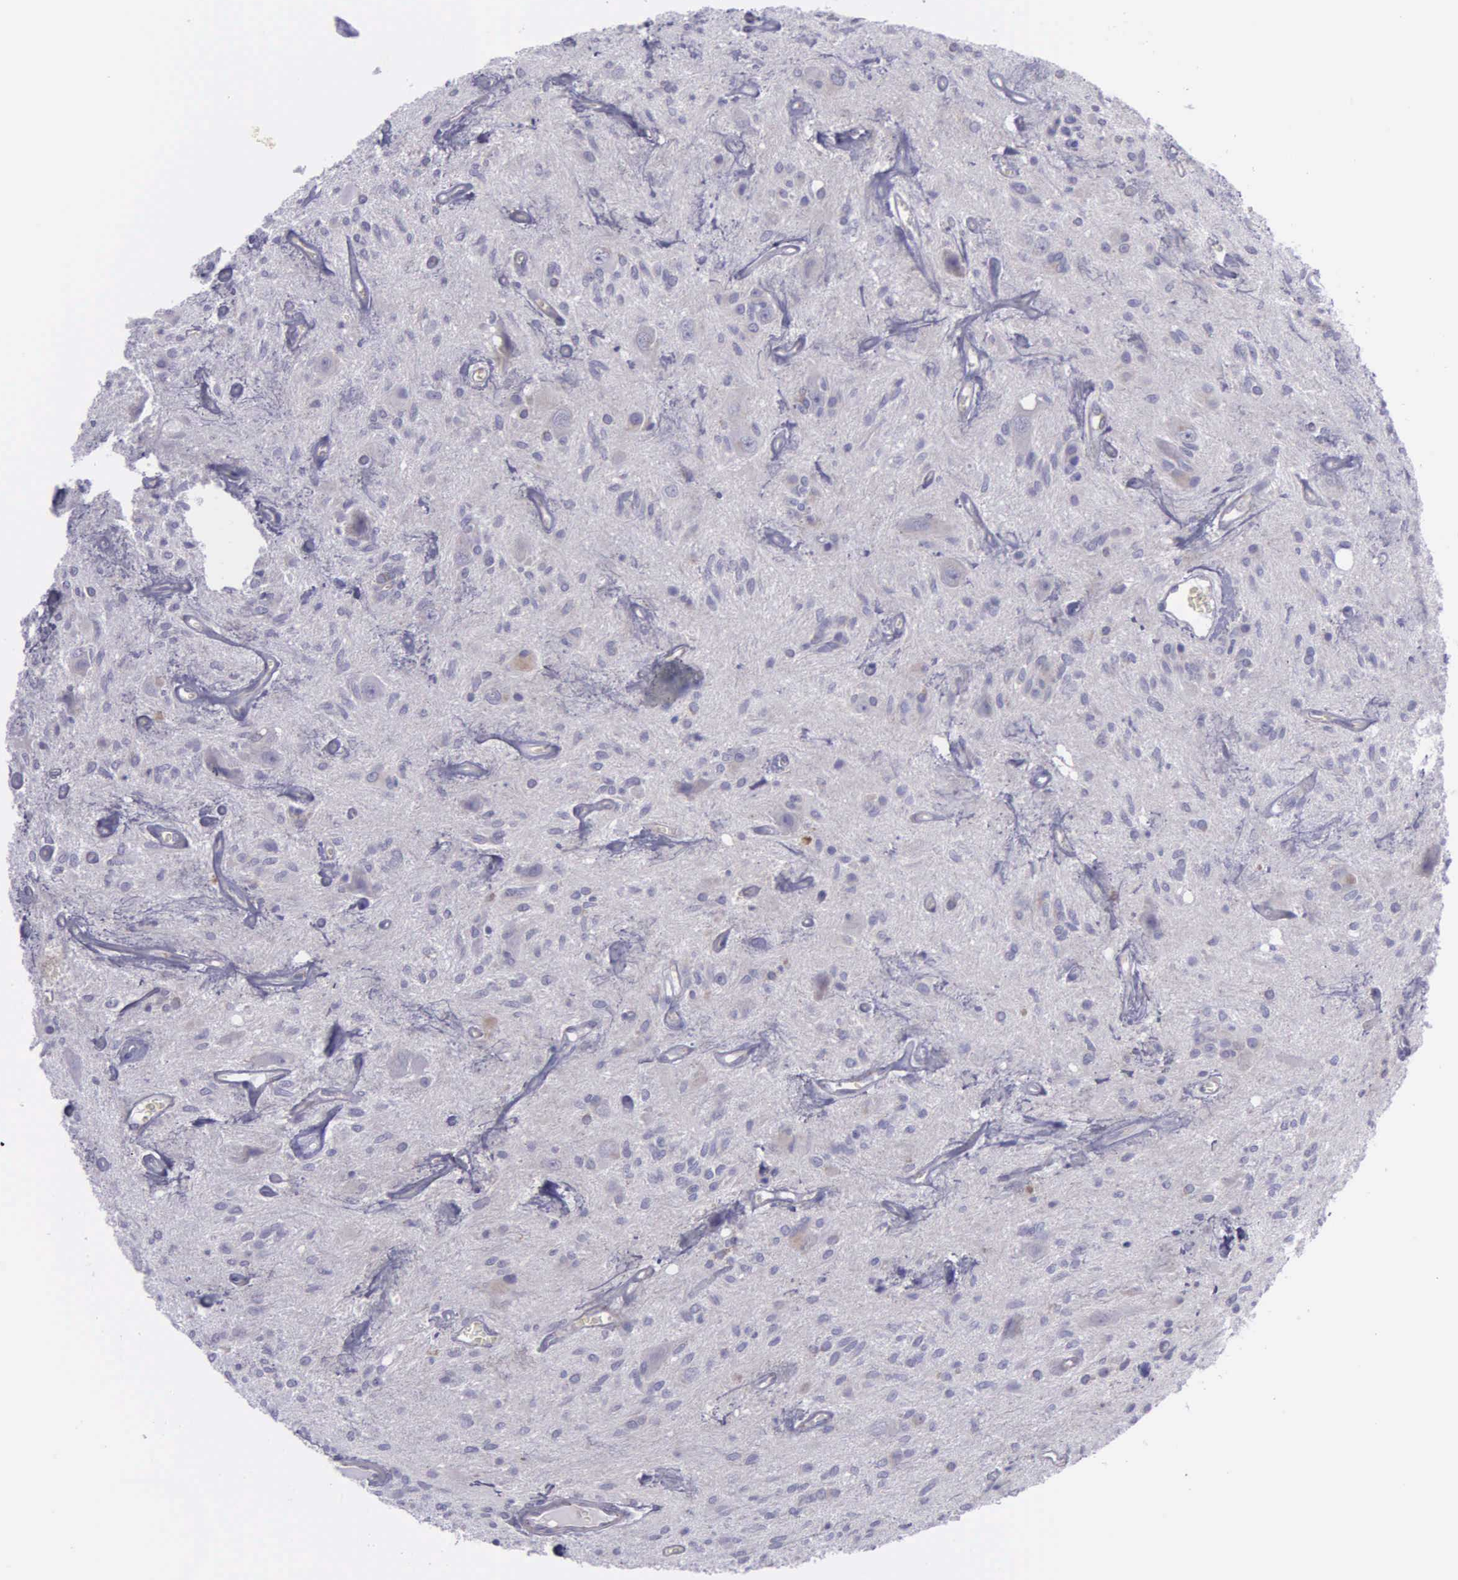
{"staining": {"intensity": "negative", "quantity": "none", "location": "none"}, "tissue": "glioma", "cell_type": "Tumor cells", "image_type": "cancer", "snomed": [{"axis": "morphology", "description": "Glioma, malignant, Low grade"}, {"axis": "topography", "description": "Brain"}], "caption": "Glioma was stained to show a protein in brown. There is no significant staining in tumor cells. (DAB immunohistochemistry visualized using brightfield microscopy, high magnification).", "gene": "SYNJ2BP", "patient": {"sex": "female", "age": 15}}